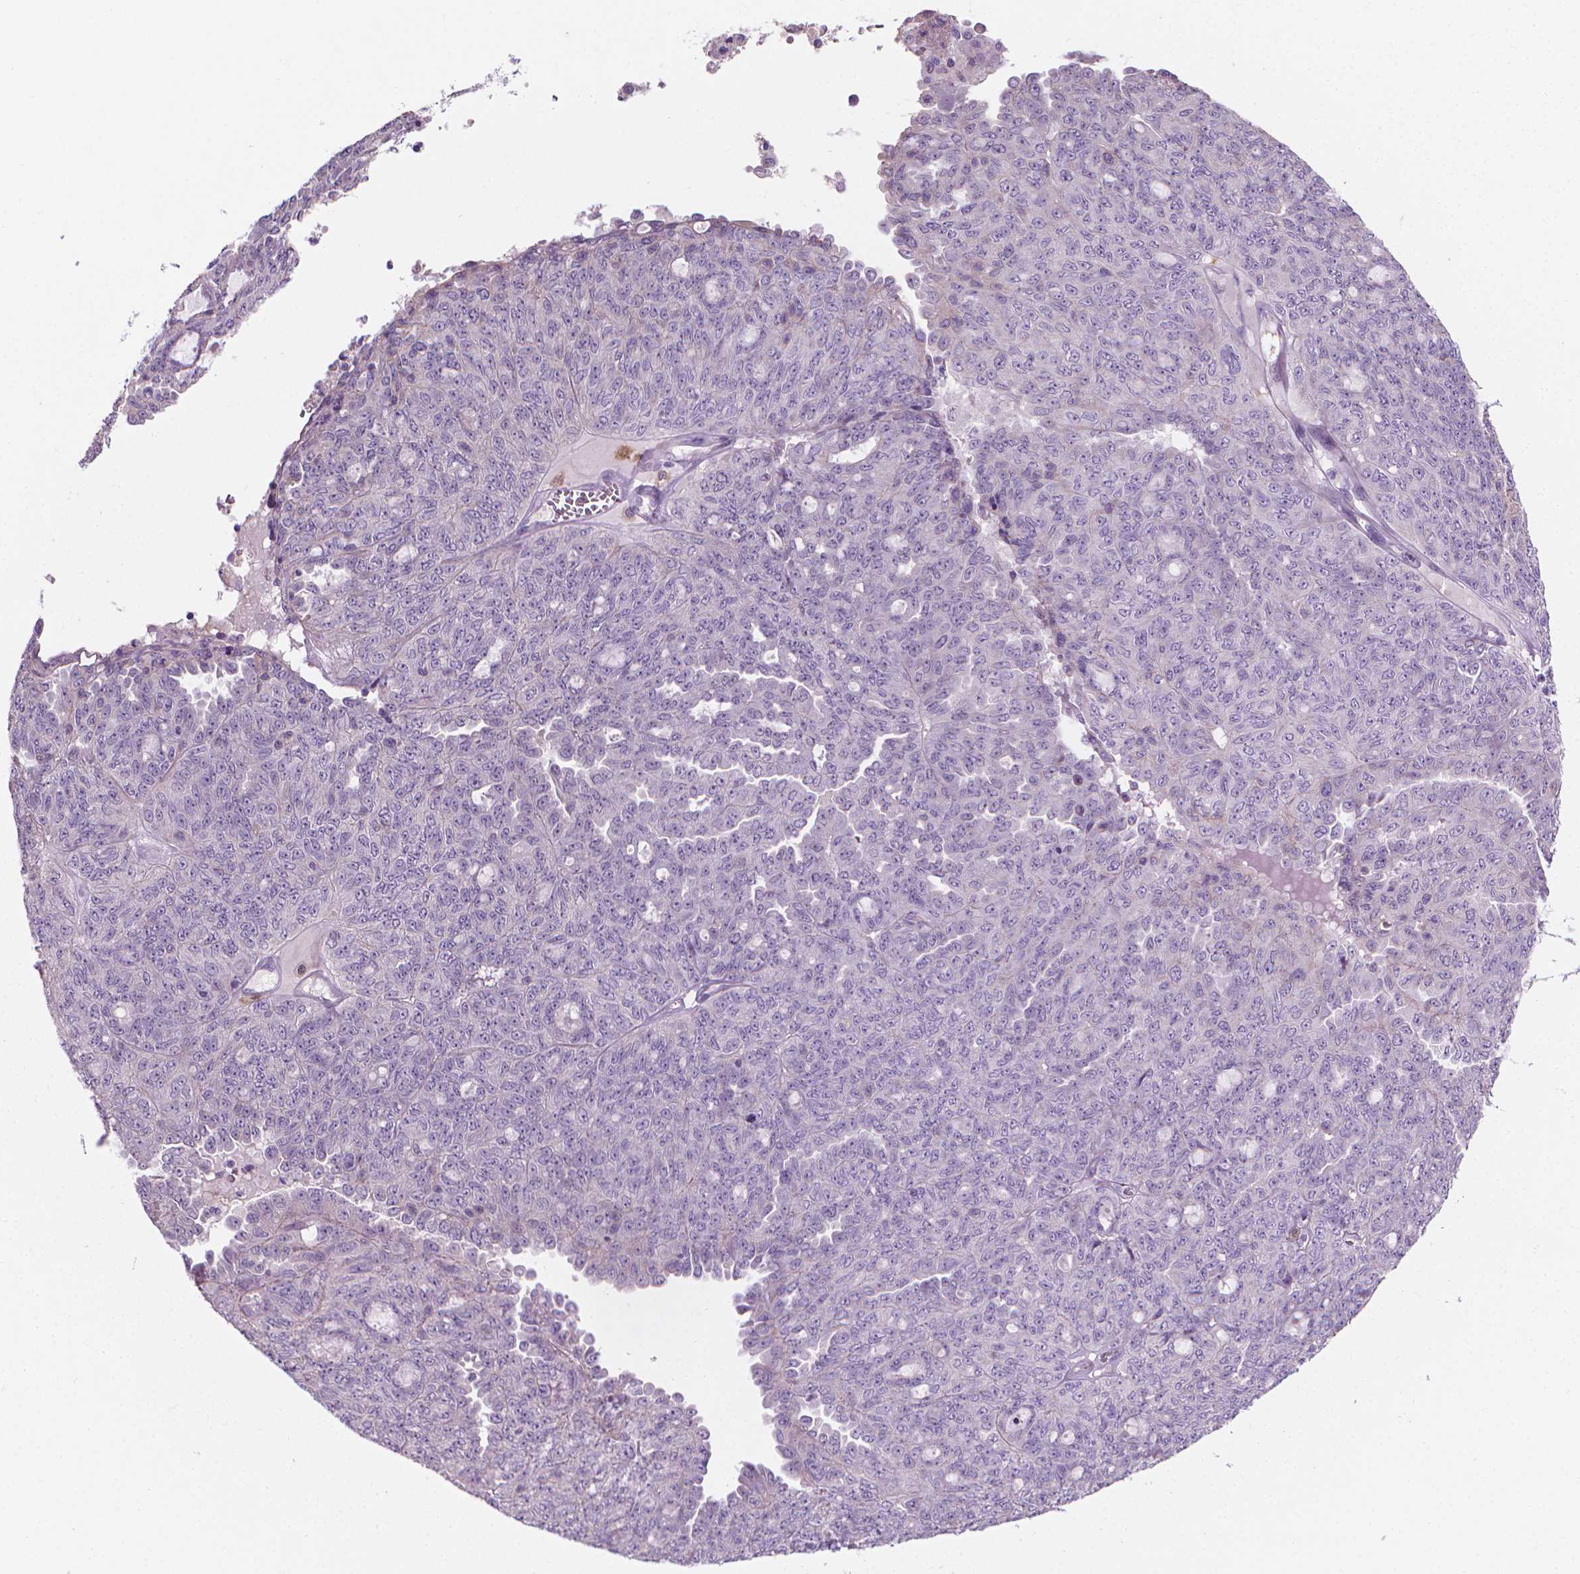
{"staining": {"intensity": "negative", "quantity": "none", "location": "none"}, "tissue": "ovarian cancer", "cell_type": "Tumor cells", "image_type": "cancer", "snomed": [{"axis": "morphology", "description": "Cystadenocarcinoma, serous, NOS"}, {"axis": "topography", "description": "Ovary"}], "caption": "Immunohistochemistry (IHC) histopathology image of neoplastic tissue: ovarian cancer (serous cystadenocarcinoma) stained with DAB reveals no significant protein staining in tumor cells. (DAB IHC, high magnification).", "gene": "GSDMA", "patient": {"sex": "female", "age": 71}}